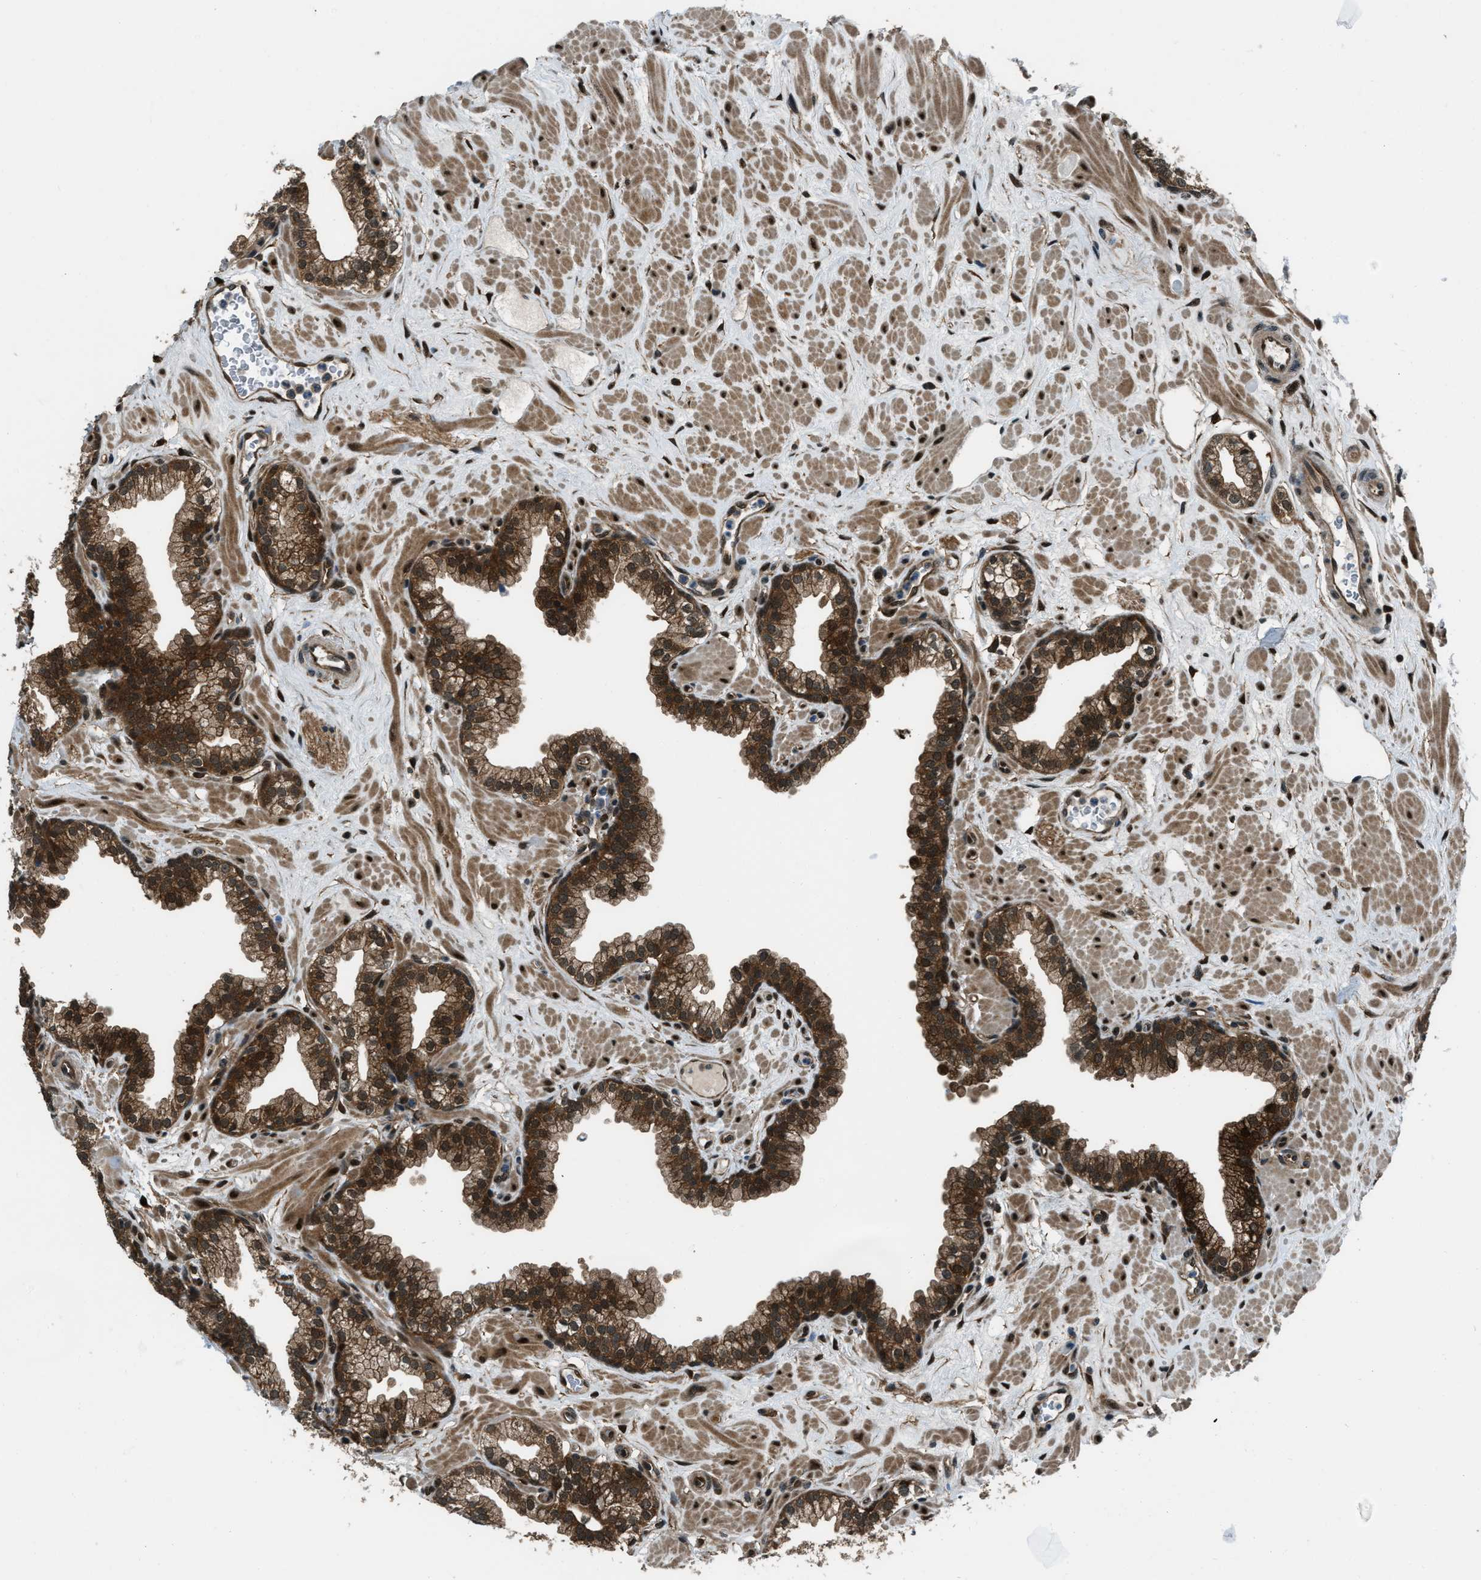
{"staining": {"intensity": "strong", "quantity": ">75%", "location": "cytoplasmic/membranous,nuclear"}, "tissue": "prostate", "cell_type": "Glandular cells", "image_type": "normal", "snomed": [{"axis": "morphology", "description": "Normal tissue, NOS"}, {"axis": "morphology", "description": "Urothelial carcinoma, Low grade"}, {"axis": "topography", "description": "Urinary bladder"}, {"axis": "topography", "description": "Prostate"}], "caption": "This photomicrograph demonstrates unremarkable prostate stained with immunohistochemistry to label a protein in brown. The cytoplasmic/membranous,nuclear of glandular cells show strong positivity for the protein. Nuclei are counter-stained blue.", "gene": "NUDCD3", "patient": {"sex": "male", "age": 60}}